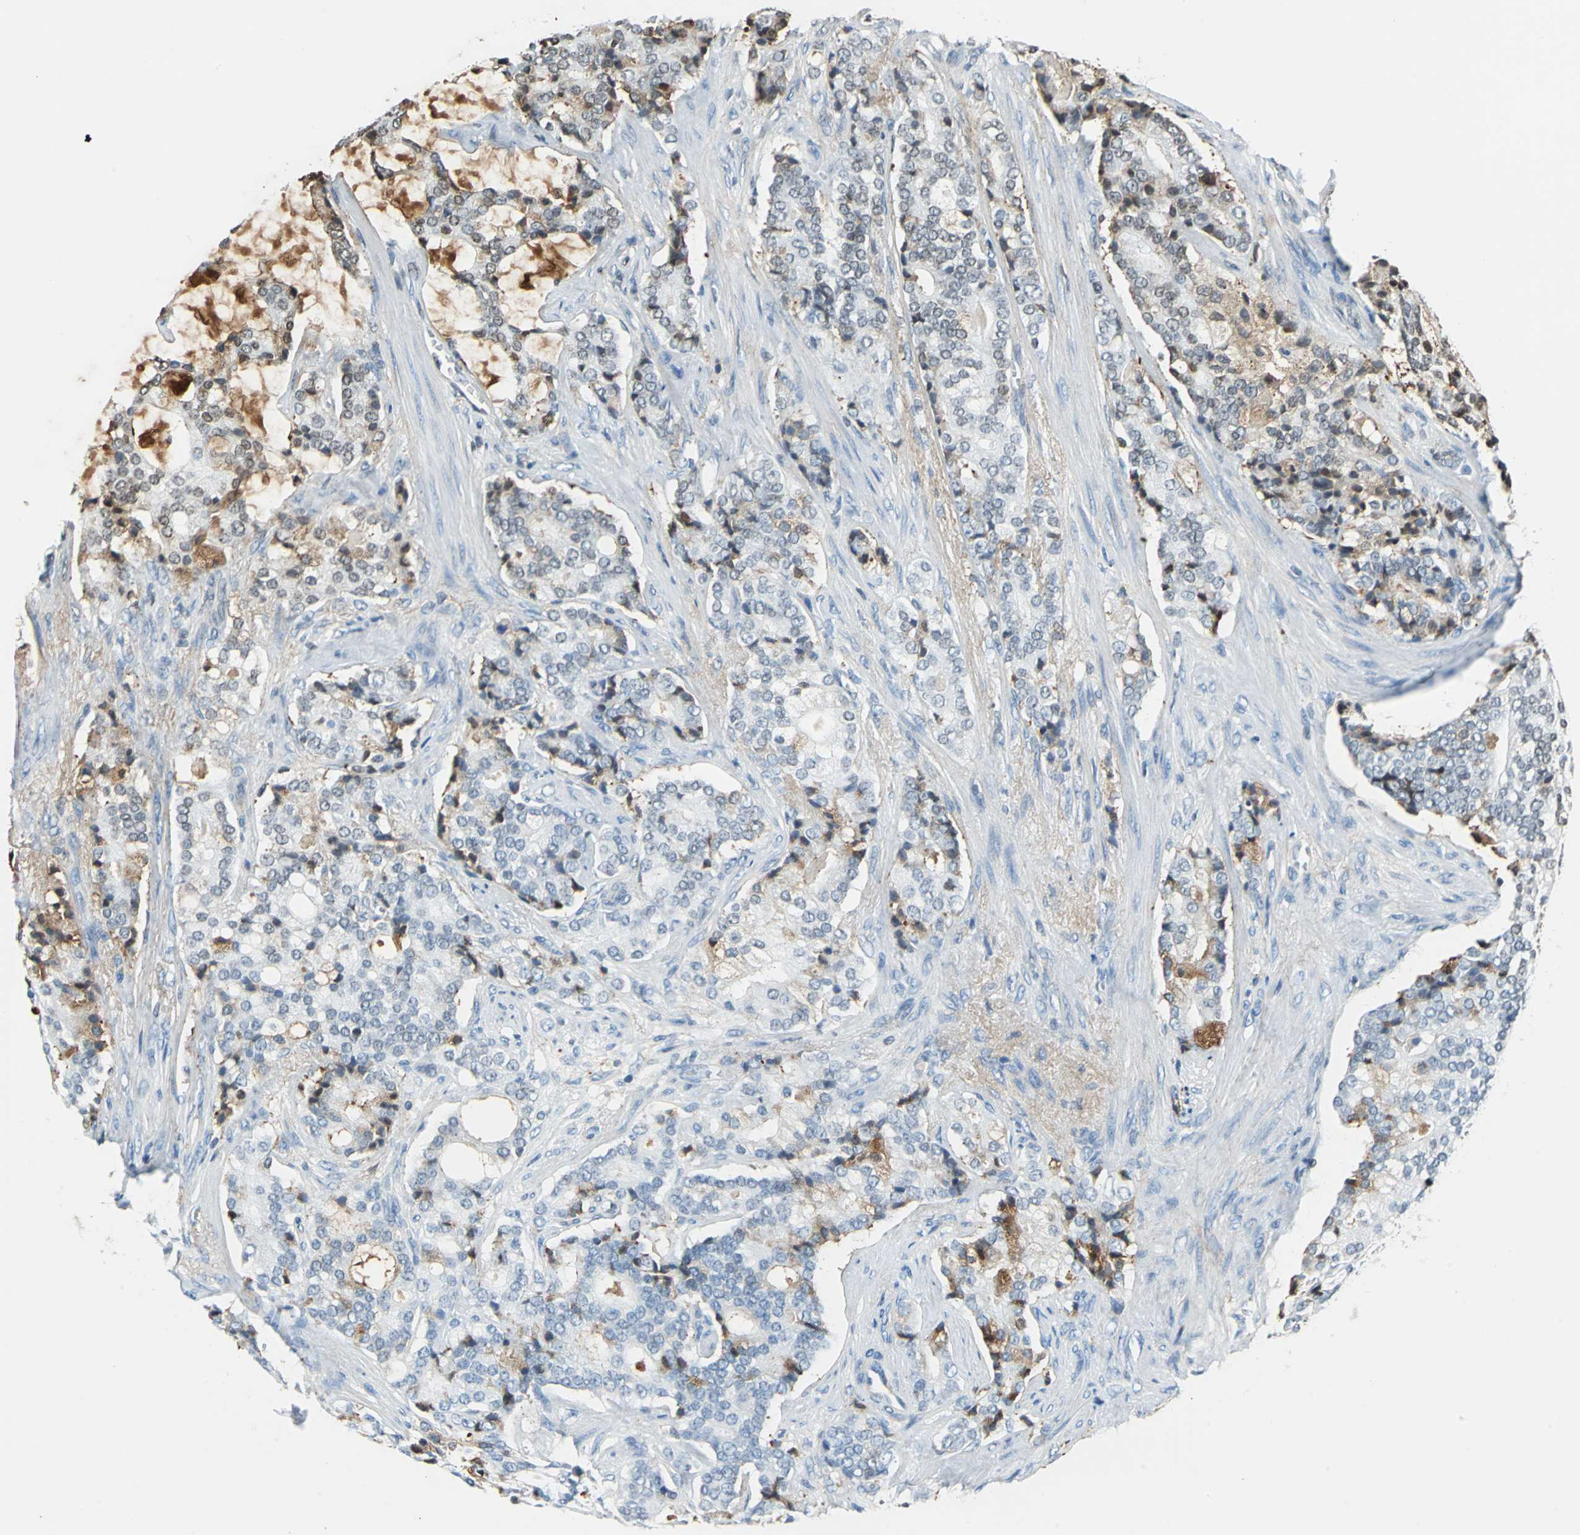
{"staining": {"intensity": "moderate", "quantity": "<25%", "location": "cytoplasmic/membranous"}, "tissue": "prostate cancer", "cell_type": "Tumor cells", "image_type": "cancer", "snomed": [{"axis": "morphology", "description": "Adenocarcinoma, Low grade"}, {"axis": "topography", "description": "Prostate"}], "caption": "Immunohistochemical staining of prostate adenocarcinoma (low-grade) shows low levels of moderate cytoplasmic/membranous protein positivity in approximately <25% of tumor cells.", "gene": "ALB", "patient": {"sex": "male", "age": 58}}